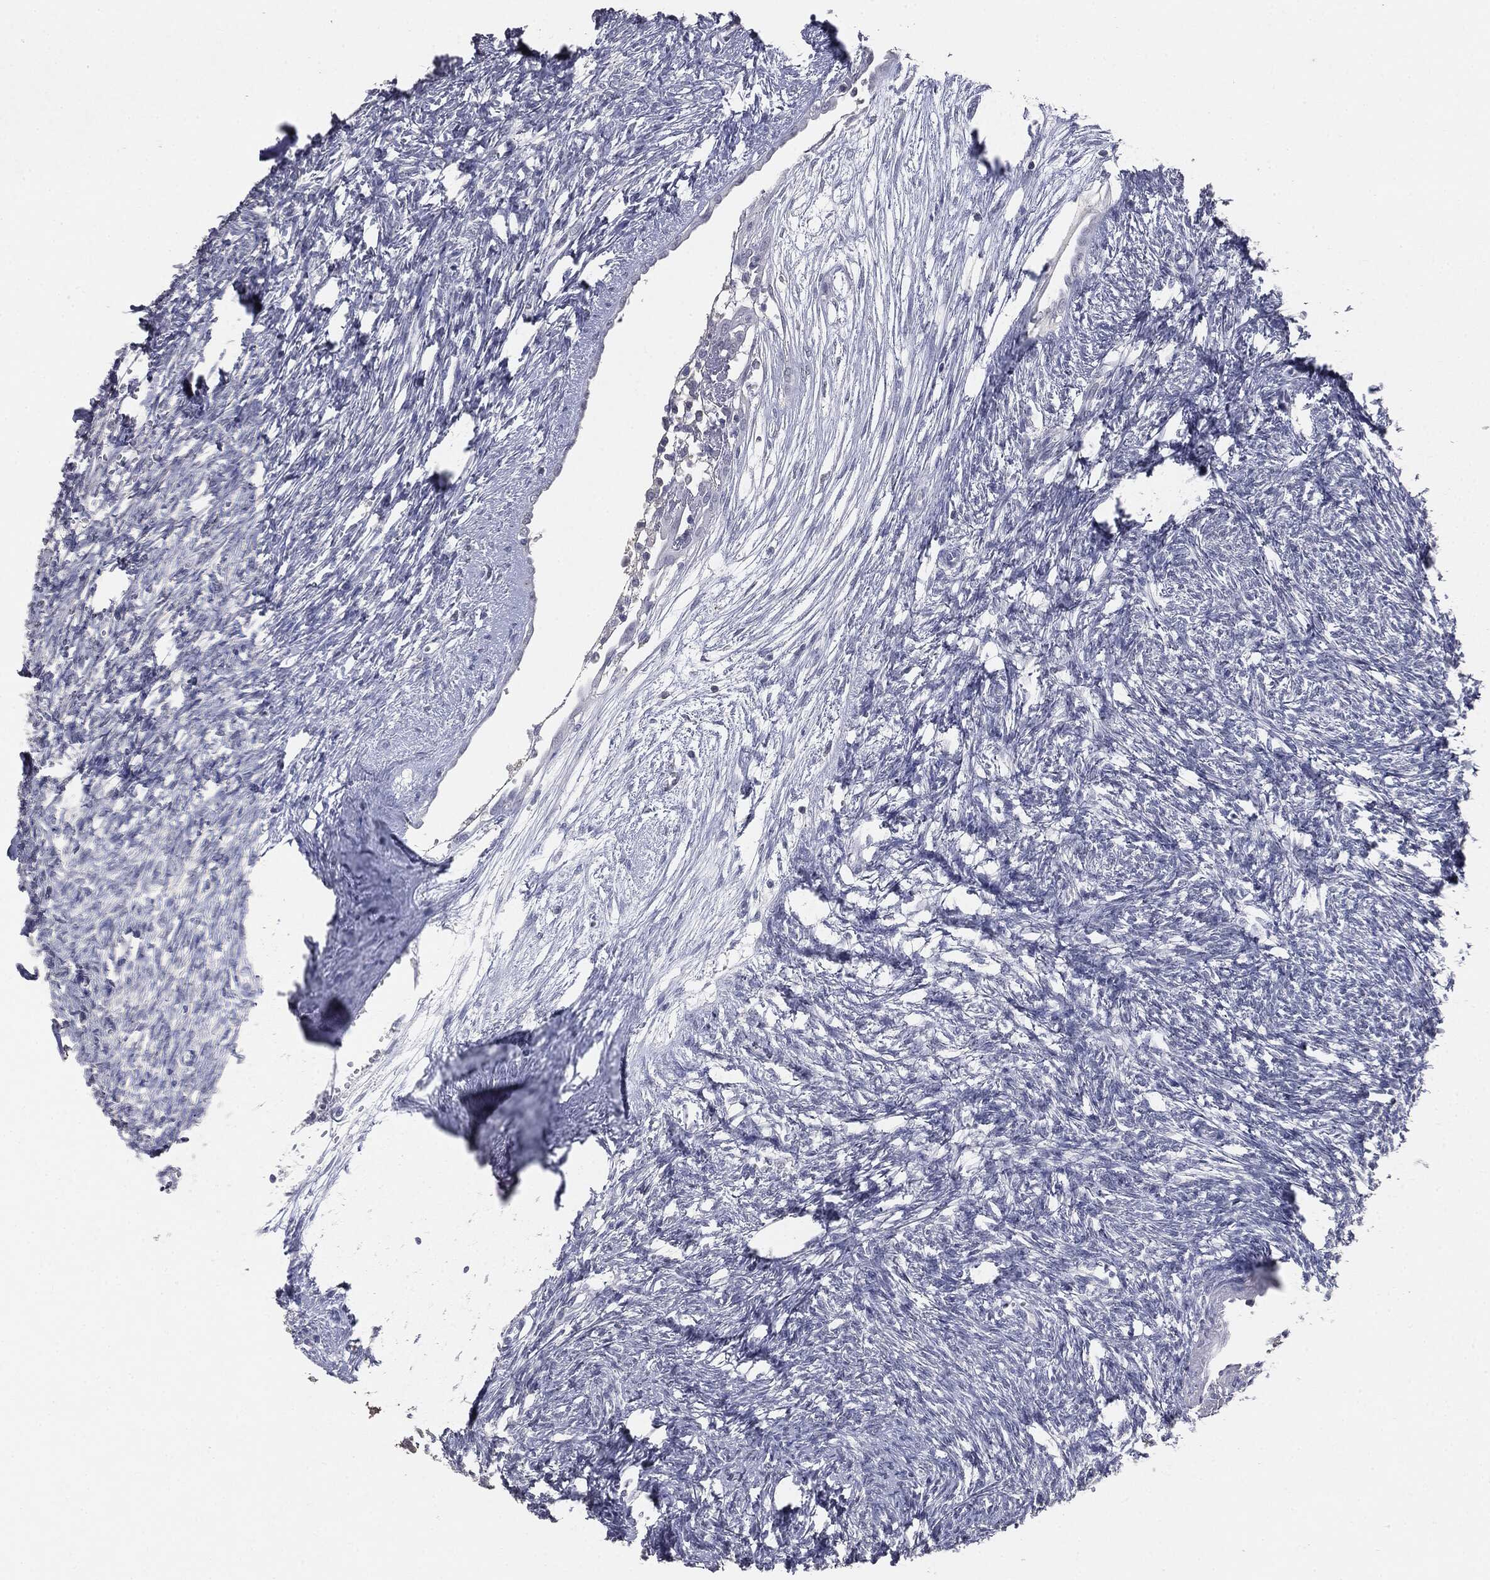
{"staining": {"intensity": "negative", "quantity": "none", "location": "none"}, "tissue": "ovary", "cell_type": "Follicle cells", "image_type": "normal", "snomed": [{"axis": "morphology", "description": "Normal tissue, NOS"}, {"axis": "topography", "description": "Fallopian tube"}, {"axis": "topography", "description": "Ovary"}], "caption": "Human ovary stained for a protein using immunohistochemistry (IHC) demonstrates no expression in follicle cells.", "gene": "SLC2A2", "patient": {"sex": "female", "age": 33}}